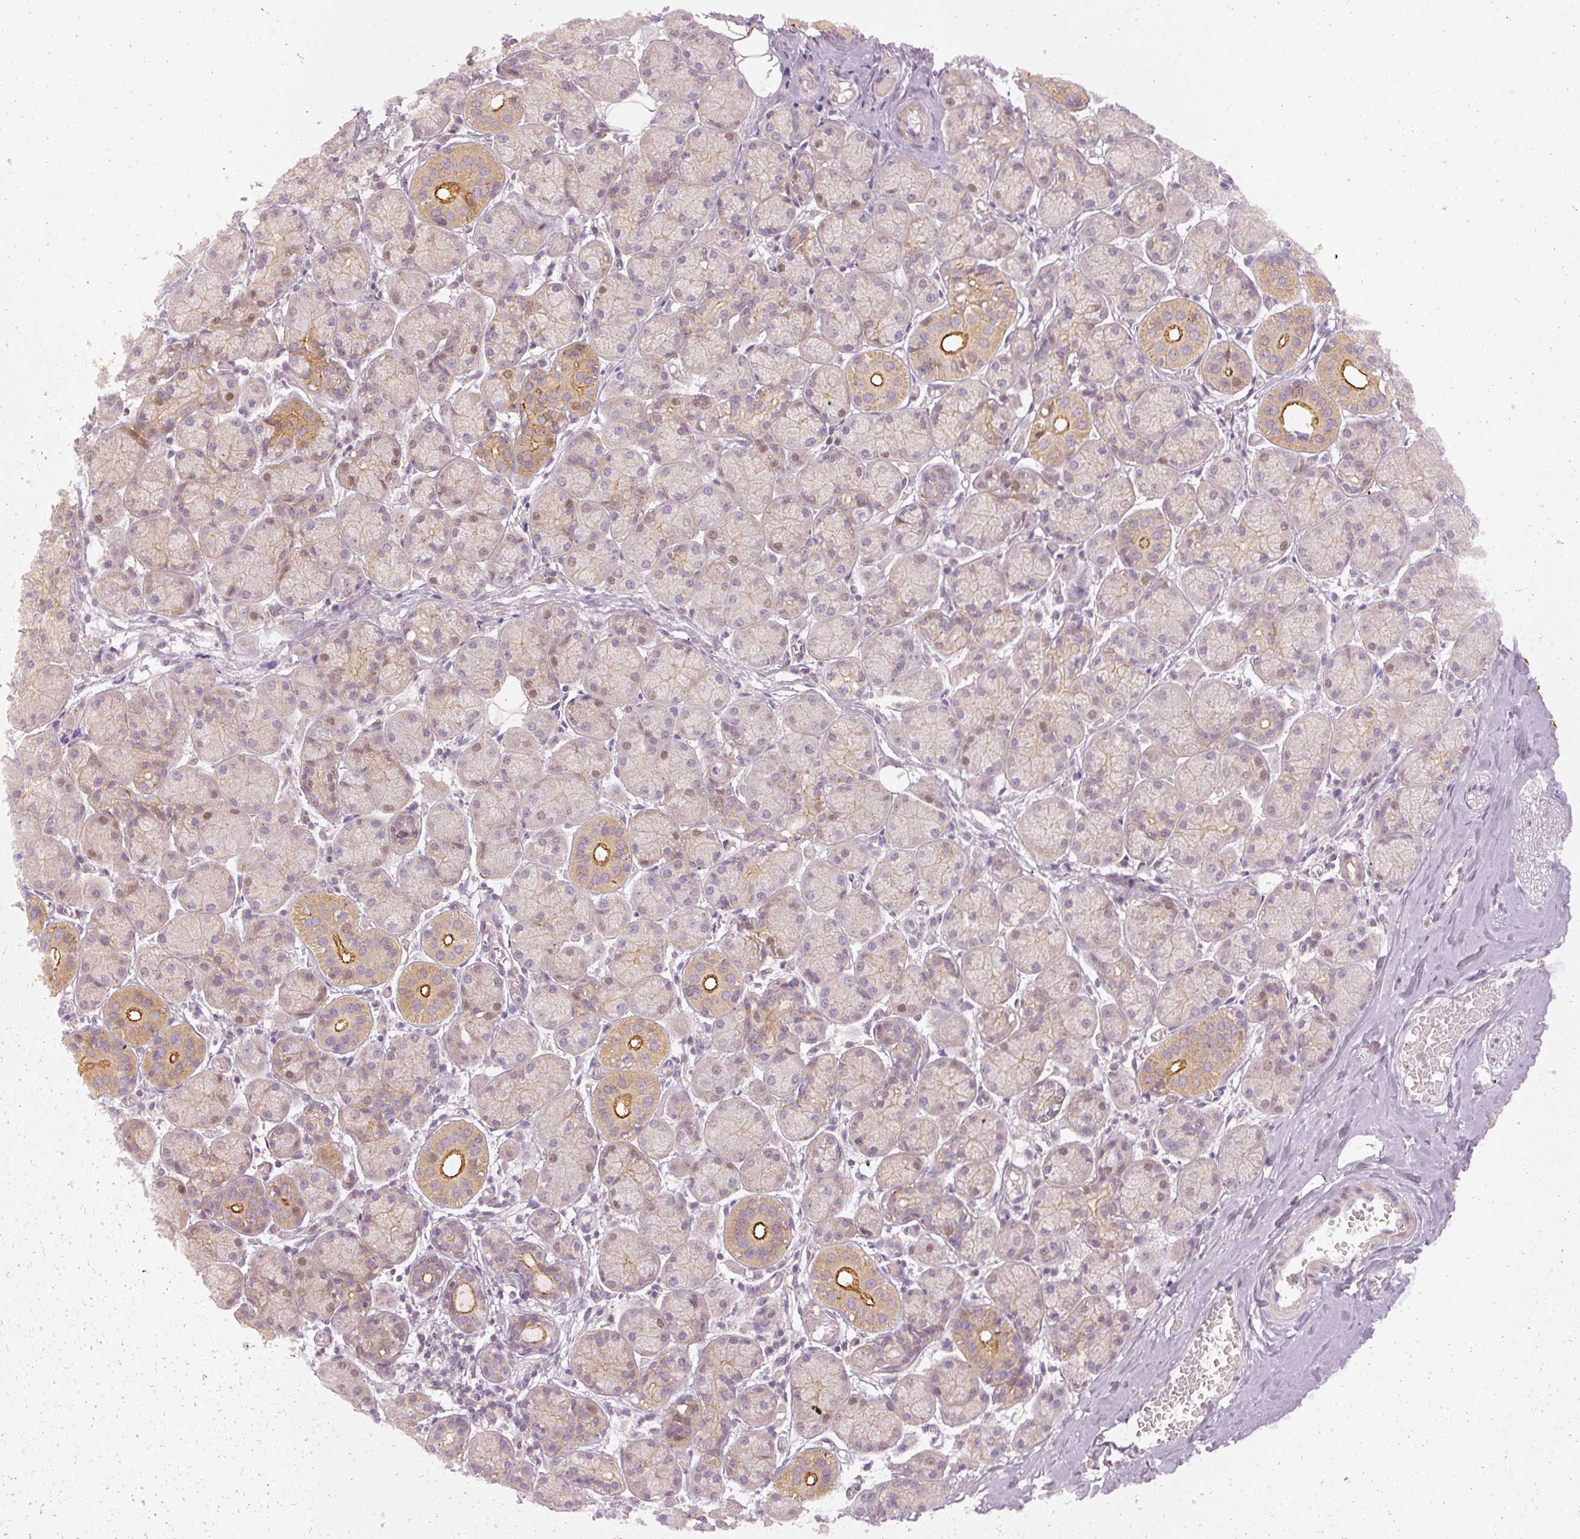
{"staining": {"intensity": "negative", "quantity": "none", "location": "none"}, "tissue": "soft tissue", "cell_type": "Fibroblasts", "image_type": "normal", "snomed": [{"axis": "morphology", "description": "Normal tissue, NOS"}, {"axis": "topography", "description": "Salivary gland"}, {"axis": "topography", "description": "Peripheral nerve tissue"}], "caption": "DAB (3,3'-diaminobenzidine) immunohistochemical staining of unremarkable soft tissue displays no significant staining in fibroblasts.", "gene": "DAPP1", "patient": {"sex": "female", "age": 24}}